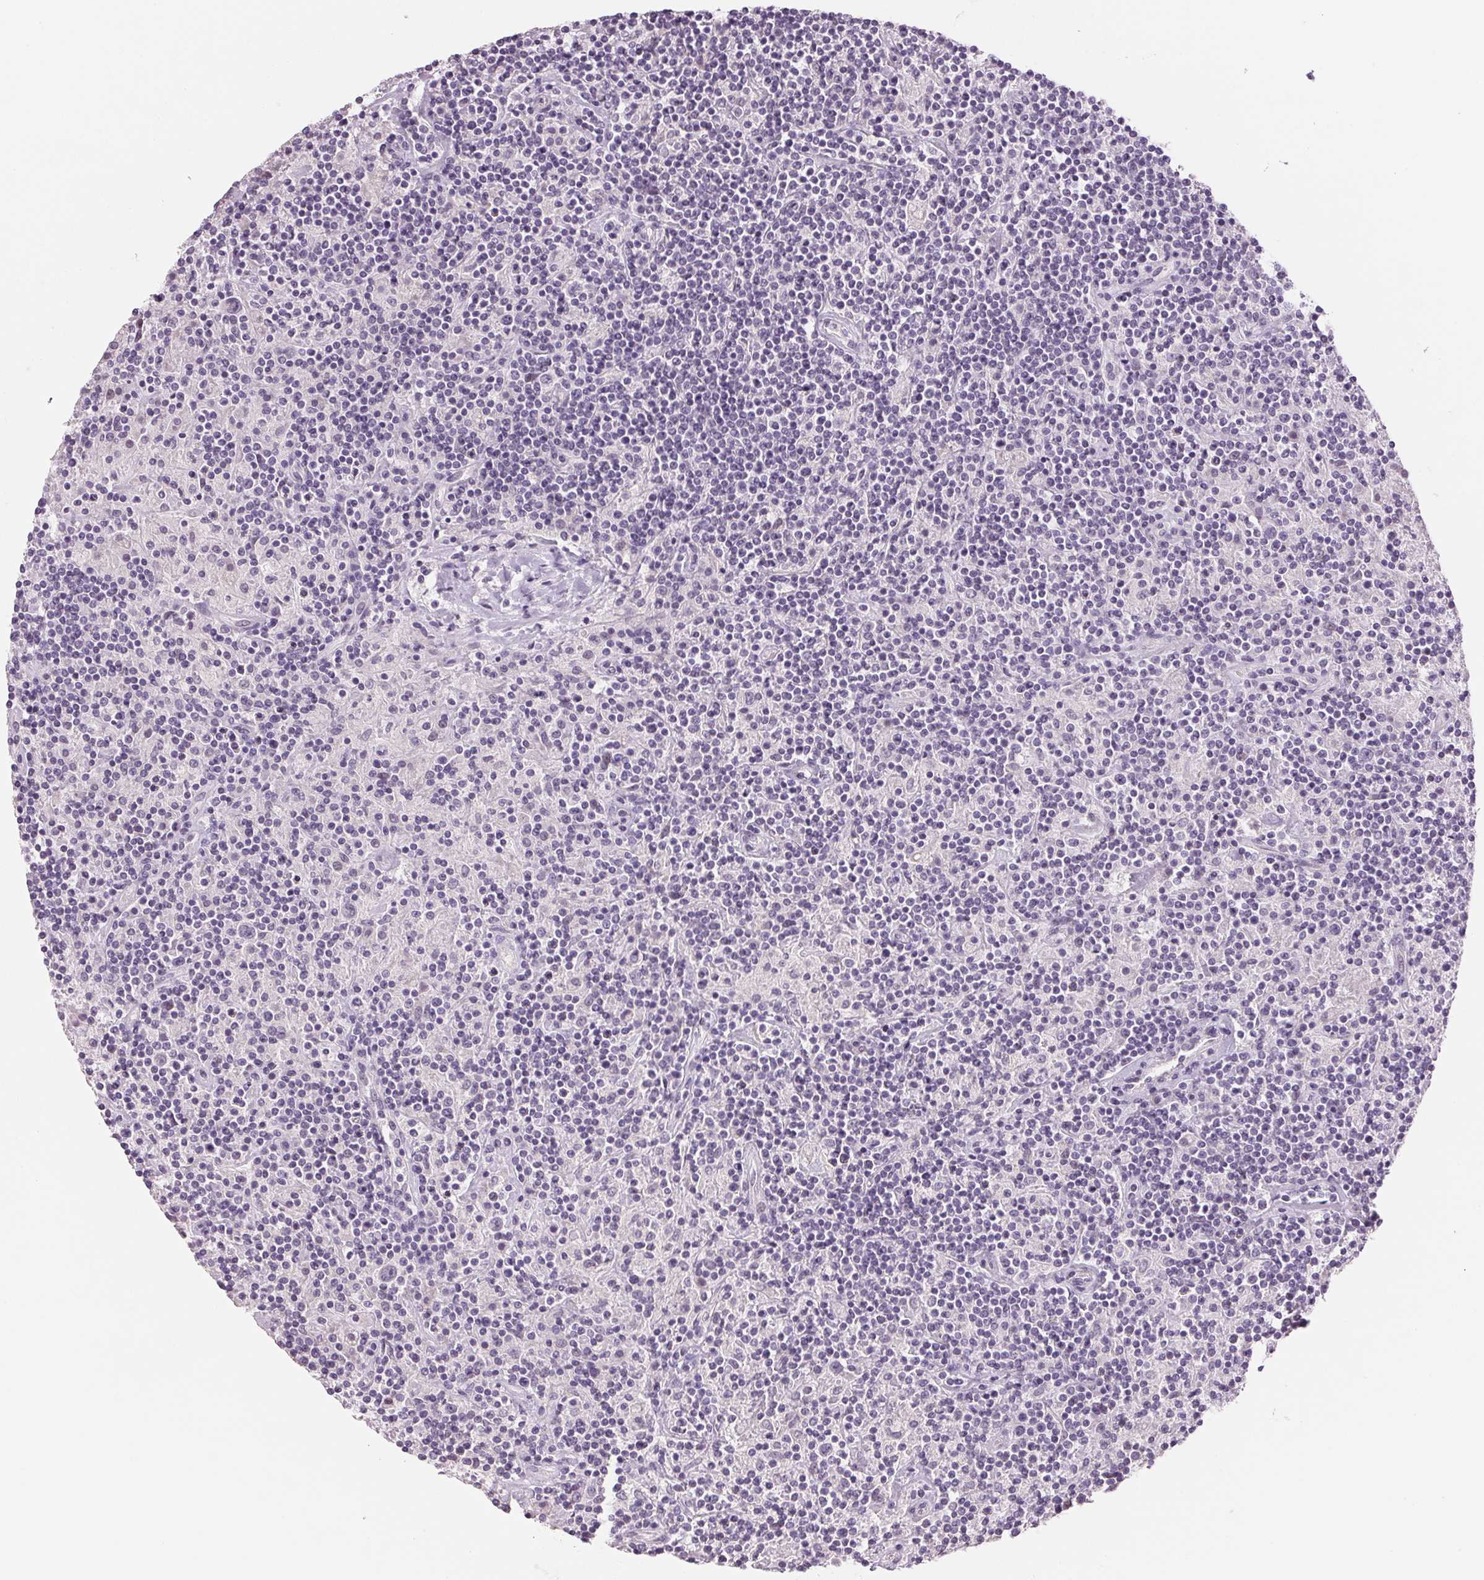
{"staining": {"intensity": "negative", "quantity": "none", "location": "none"}, "tissue": "lymphoma", "cell_type": "Tumor cells", "image_type": "cancer", "snomed": [{"axis": "morphology", "description": "Hodgkin's disease, NOS"}, {"axis": "topography", "description": "Lymph node"}], "caption": "Immunohistochemistry image of neoplastic tissue: human Hodgkin's disease stained with DAB exhibits no significant protein positivity in tumor cells.", "gene": "IGFBP1", "patient": {"sex": "male", "age": 70}}